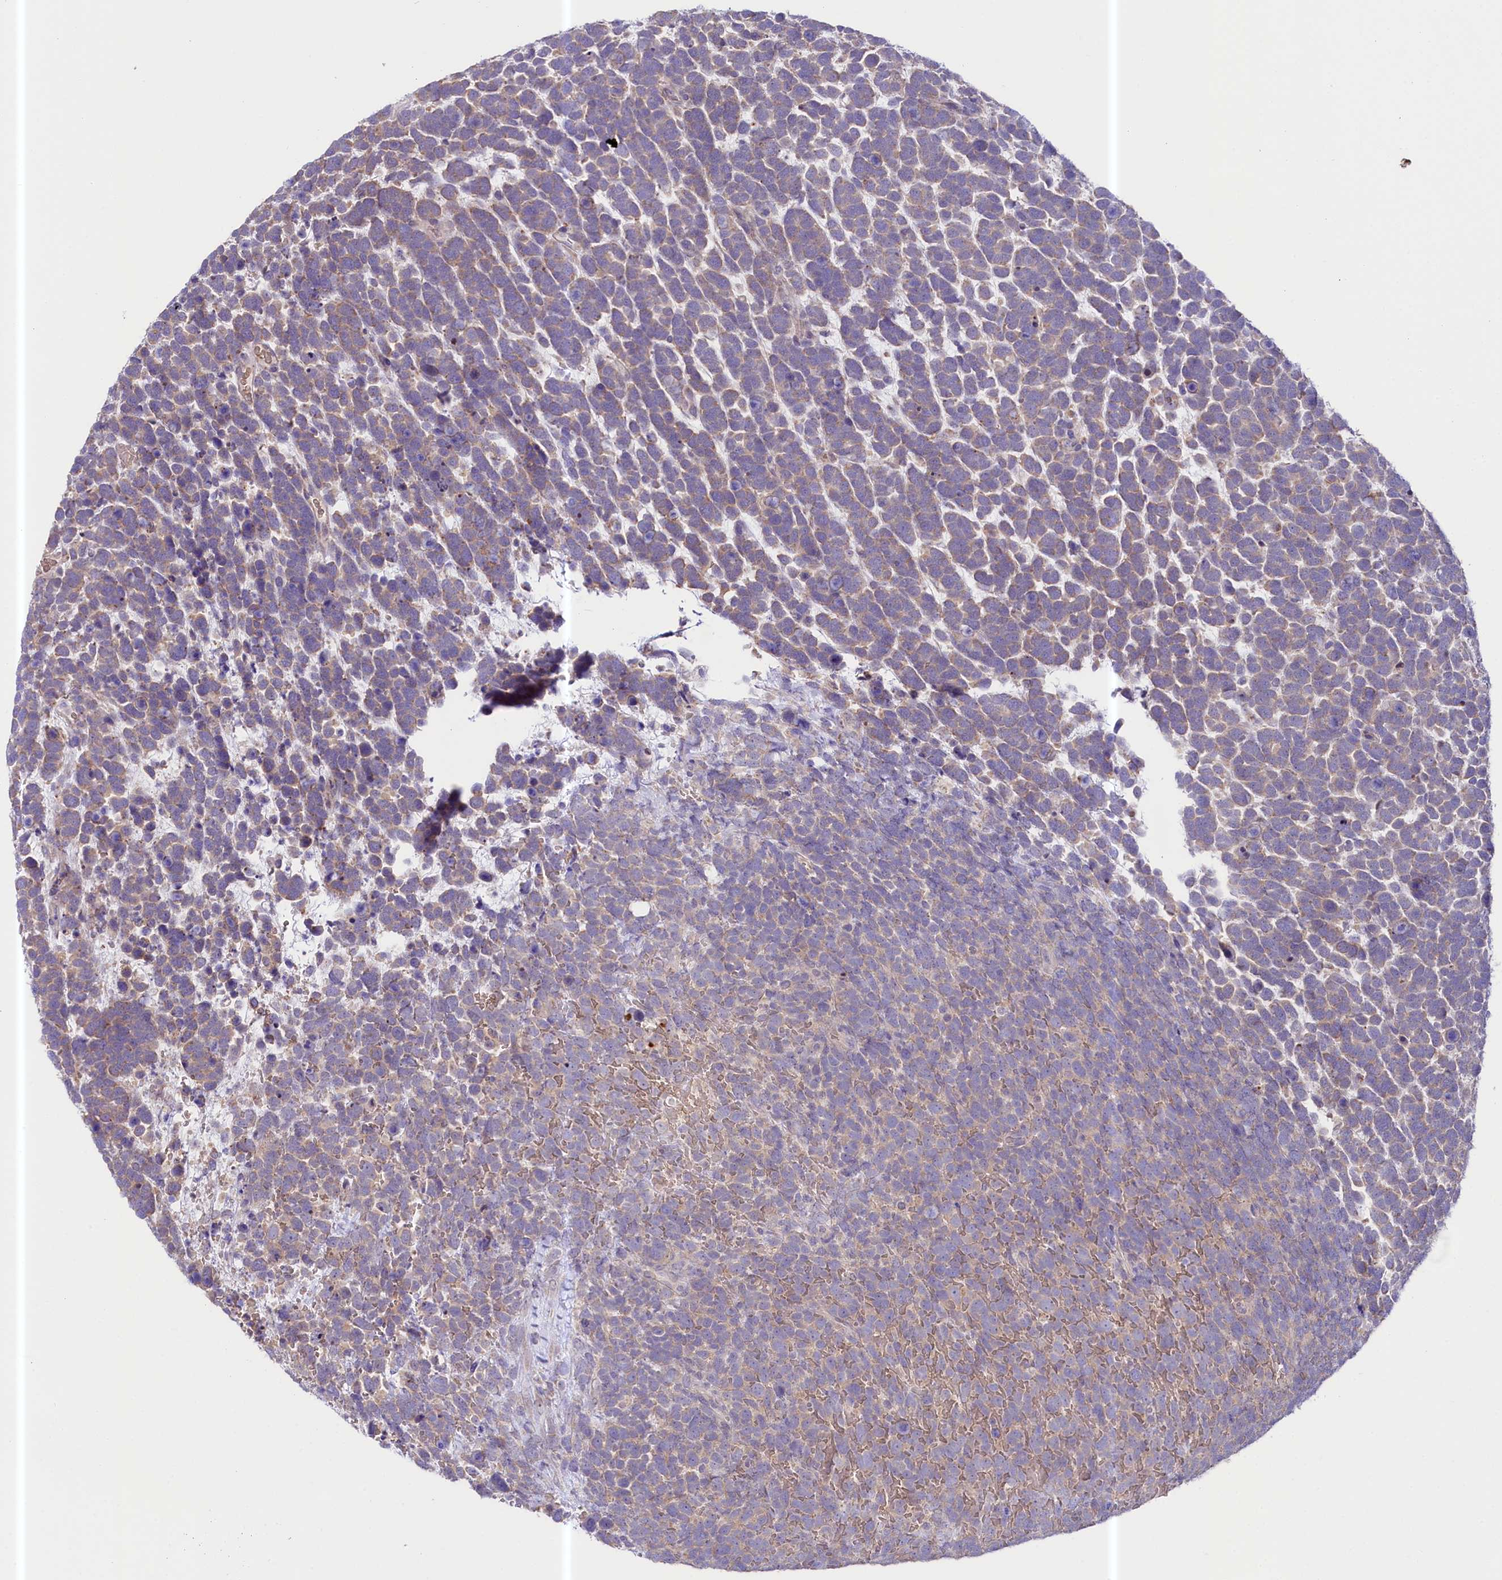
{"staining": {"intensity": "moderate", "quantity": ">75%", "location": "cytoplasmic/membranous"}, "tissue": "urothelial cancer", "cell_type": "Tumor cells", "image_type": "cancer", "snomed": [{"axis": "morphology", "description": "Urothelial carcinoma, High grade"}, {"axis": "topography", "description": "Urinary bladder"}], "caption": "This micrograph demonstrates urothelial cancer stained with immunohistochemistry to label a protein in brown. The cytoplasmic/membranous of tumor cells show moderate positivity for the protein. Nuclei are counter-stained blue.", "gene": "CEP295", "patient": {"sex": "female", "age": 82}}